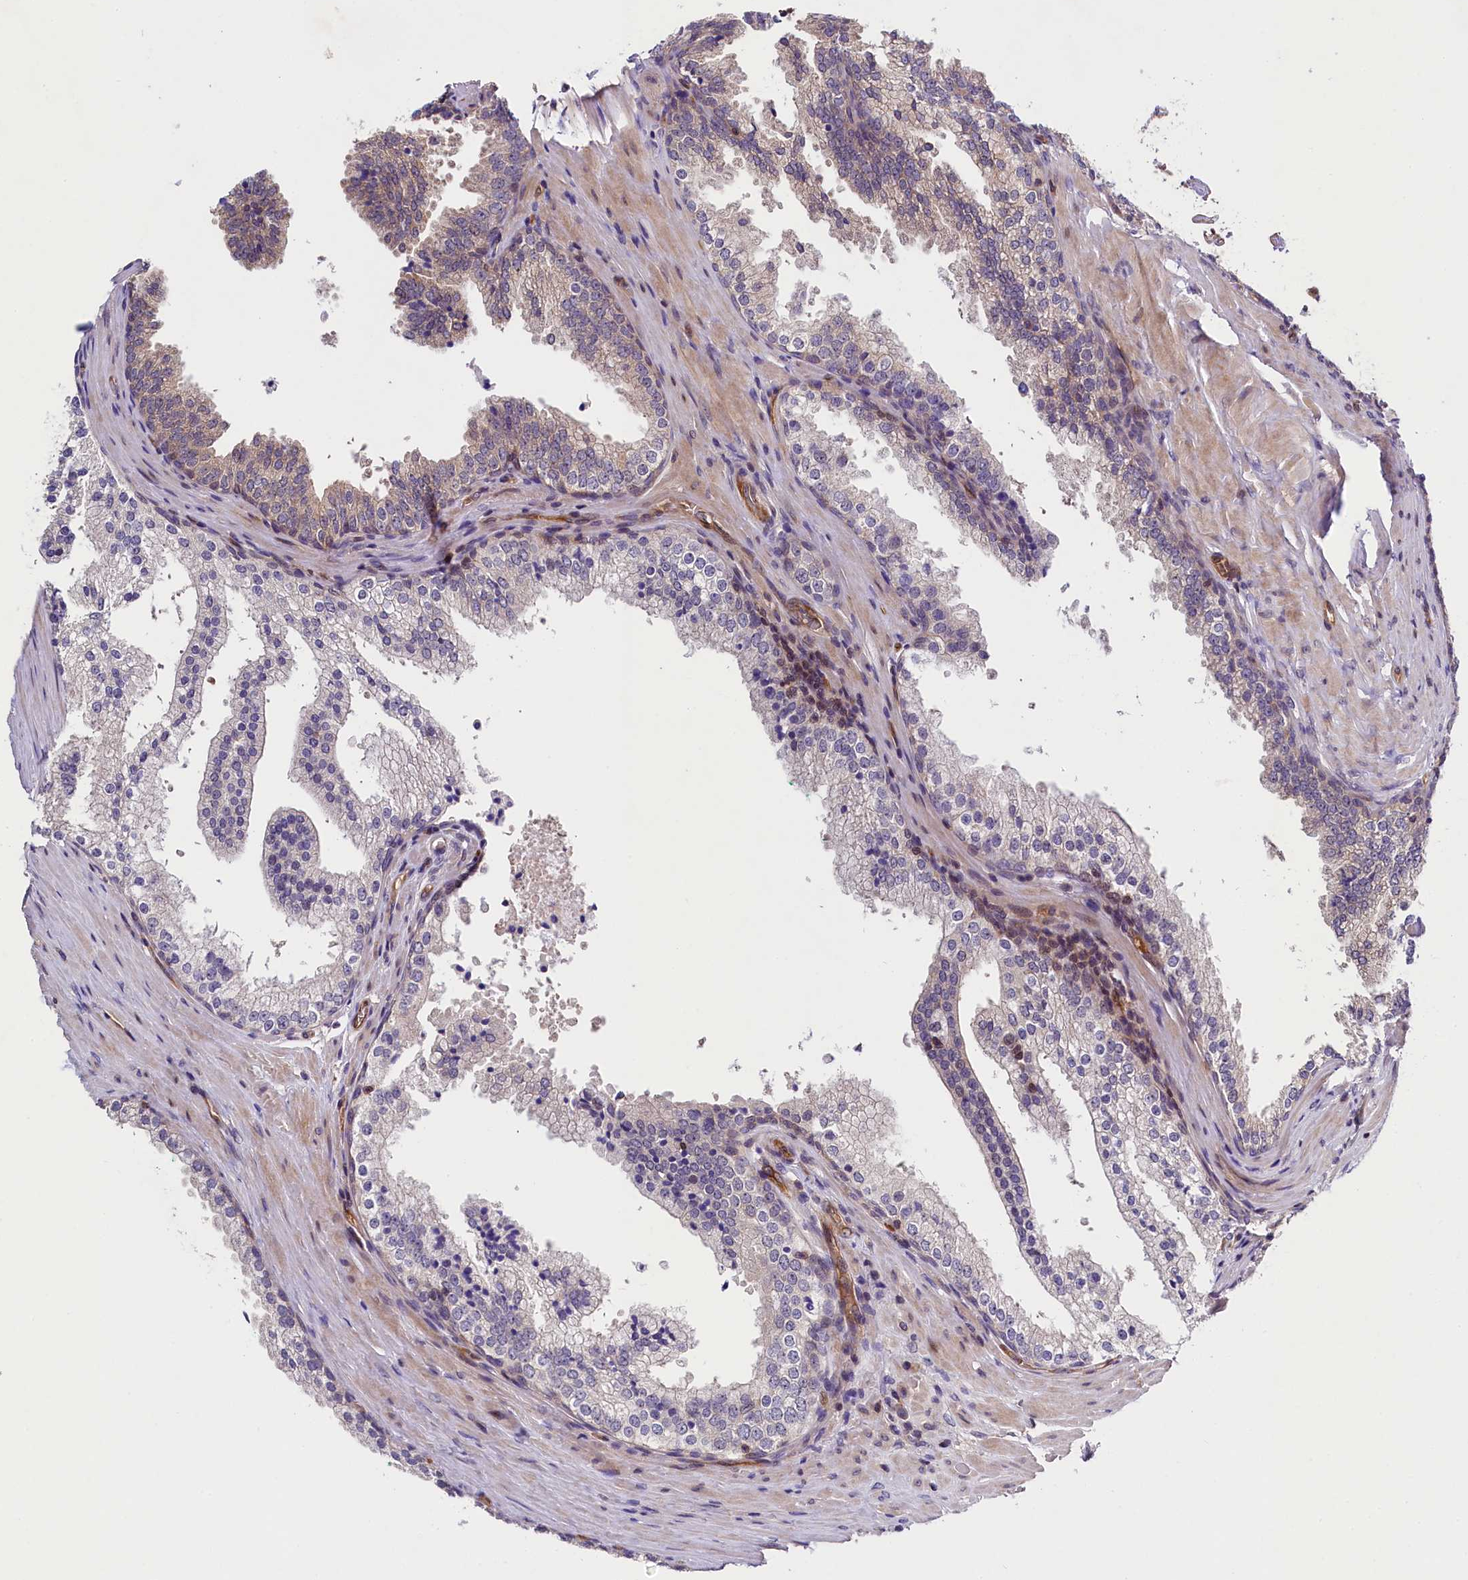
{"staining": {"intensity": "weak", "quantity": "<25%", "location": "cytoplasmic/membranous"}, "tissue": "prostate", "cell_type": "Glandular cells", "image_type": "normal", "snomed": [{"axis": "morphology", "description": "Normal tissue, NOS"}, {"axis": "topography", "description": "Prostate"}], "caption": "Prostate stained for a protein using immunohistochemistry (IHC) exhibits no staining glandular cells.", "gene": "SNRK", "patient": {"sex": "male", "age": 60}}